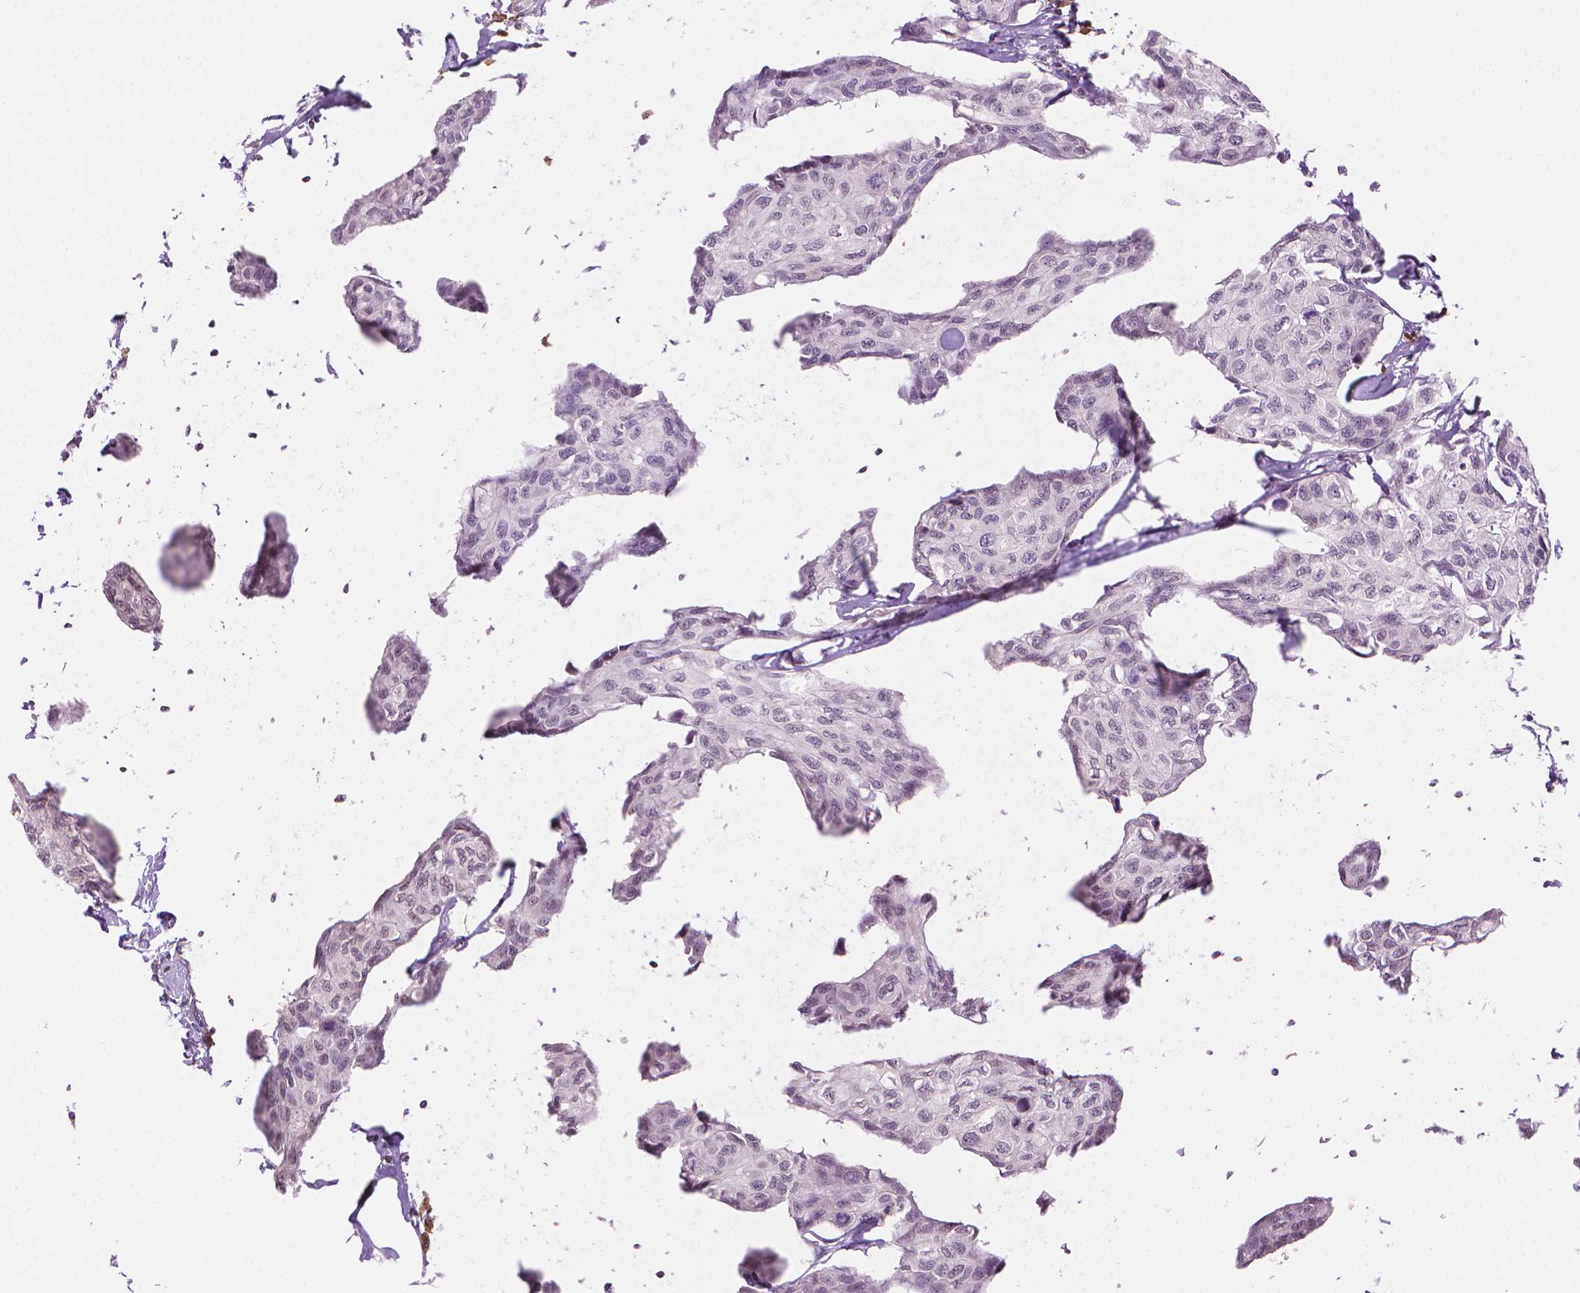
{"staining": {"intensity": "negative", "quantity": "none", "location": "none"}, "tissue": "breast cancer", "cell_type": "Tumor cells", "image_type": "cancer", "snomed": [{"axis": "morphology", "description": "Duct carcinoma"}, {"axis": "topography", "description": "Breast"}], "caption": "Immunohistochemistry (IHC) of human intraductal carcinoma (breast) shows no staining in tumor cells.", "gene": "TMEM184A", "patient": {"sex": "female", "age": 80}}